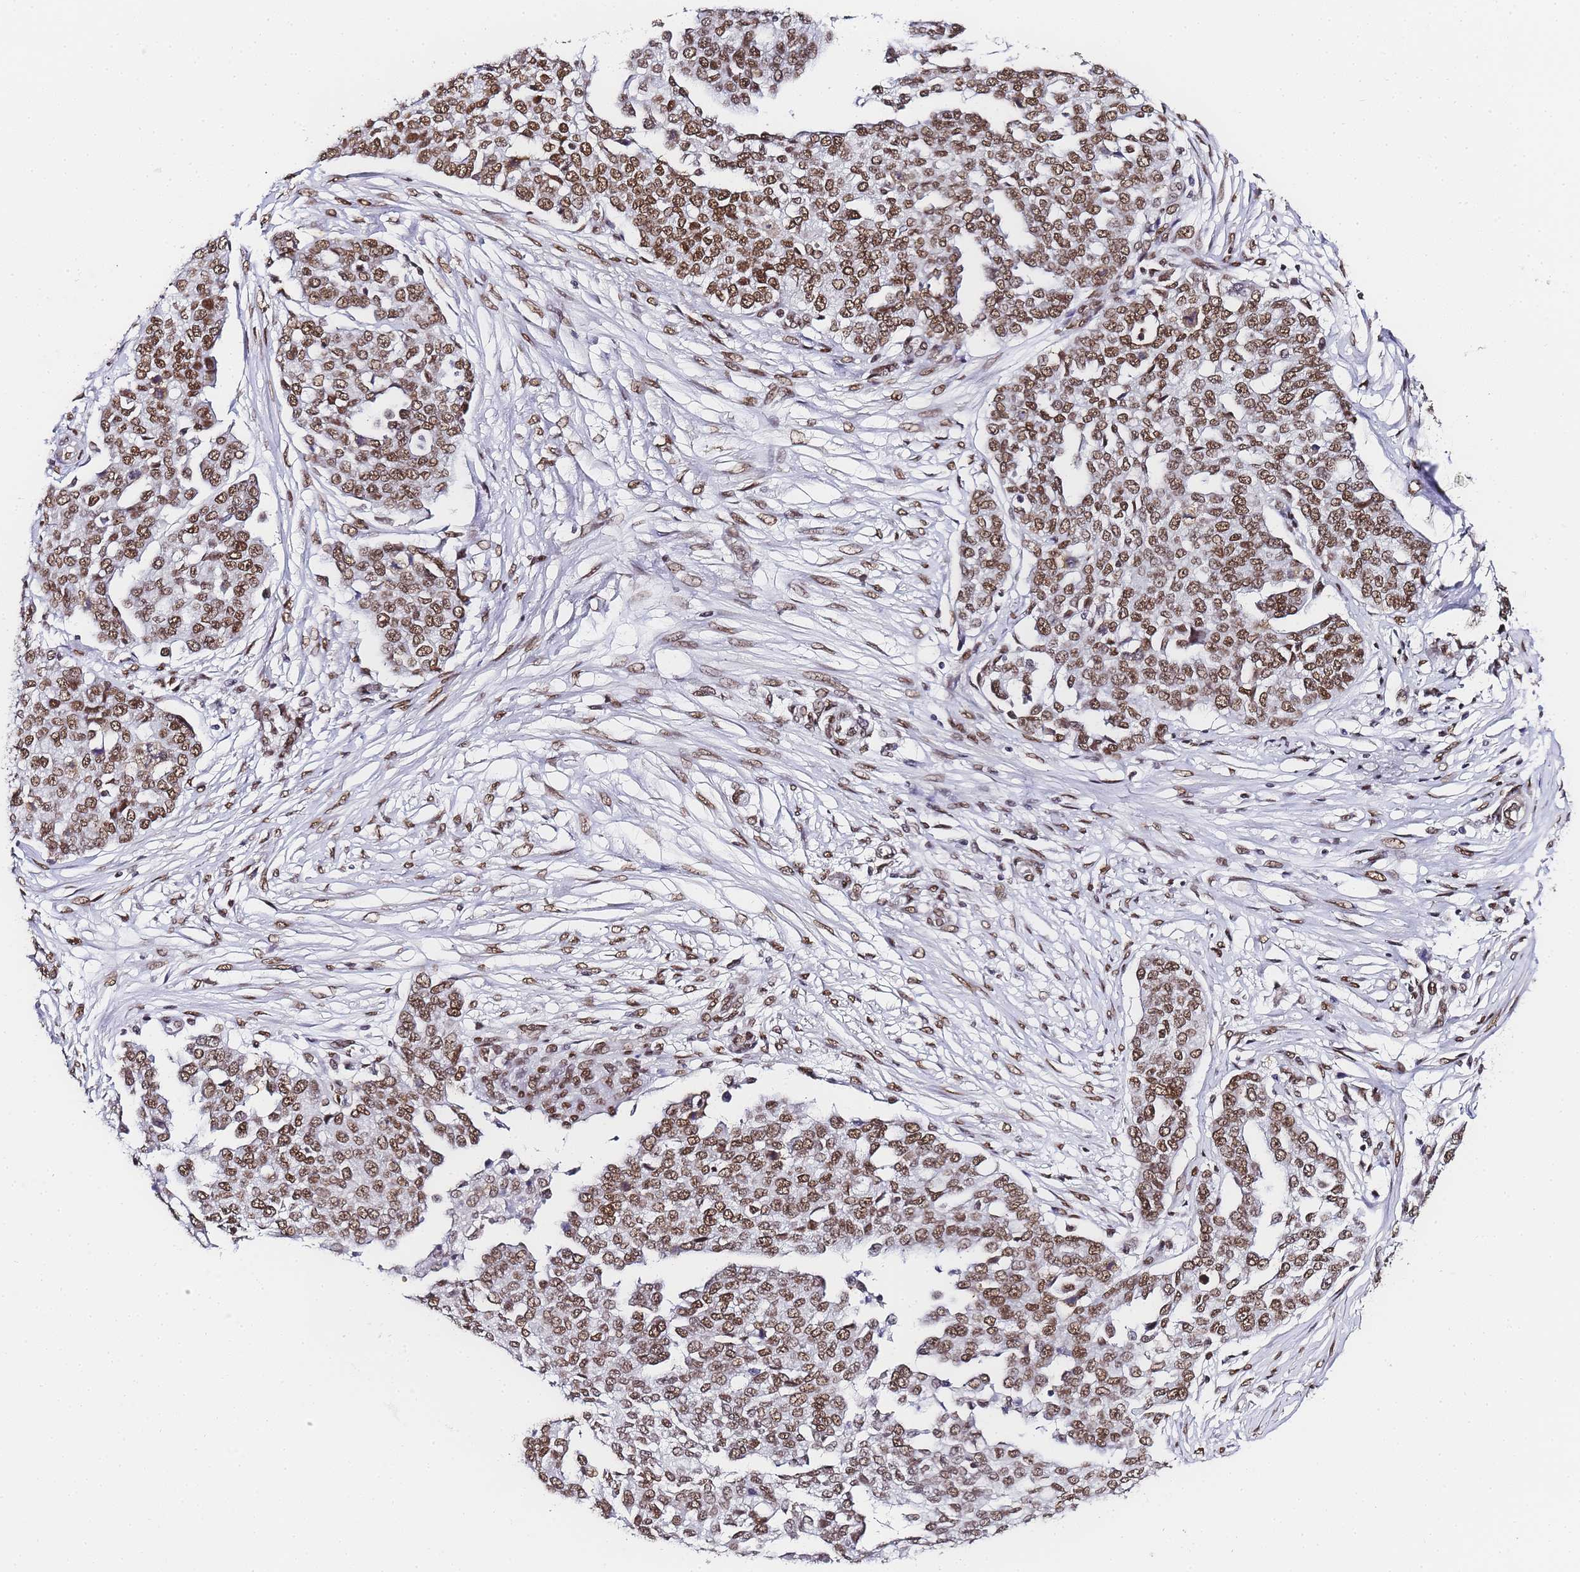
{"staining": {"intensity": "moderate", "quantity": ">75%", "location": "nuclear"}, "tissue": "ovarian cancer", "cell_type": "Tumor cells", "image_type": "cancer", "snomed": [{"axis": "morphology", "description": "Cystadenocarcinoma, serous, NOS"}, {"axis": "topography", "description": "Soft tissue"}, {"axis": "topography", "description": "Ovary"}], "caption": "Protein expression analysis of ovarian serous cystadenocarcinoma reveals moderate nuclear staining in about >75% of tumor cells.", "gene": "POLR1A", "patient": {"sex": "female", "age": 57}}